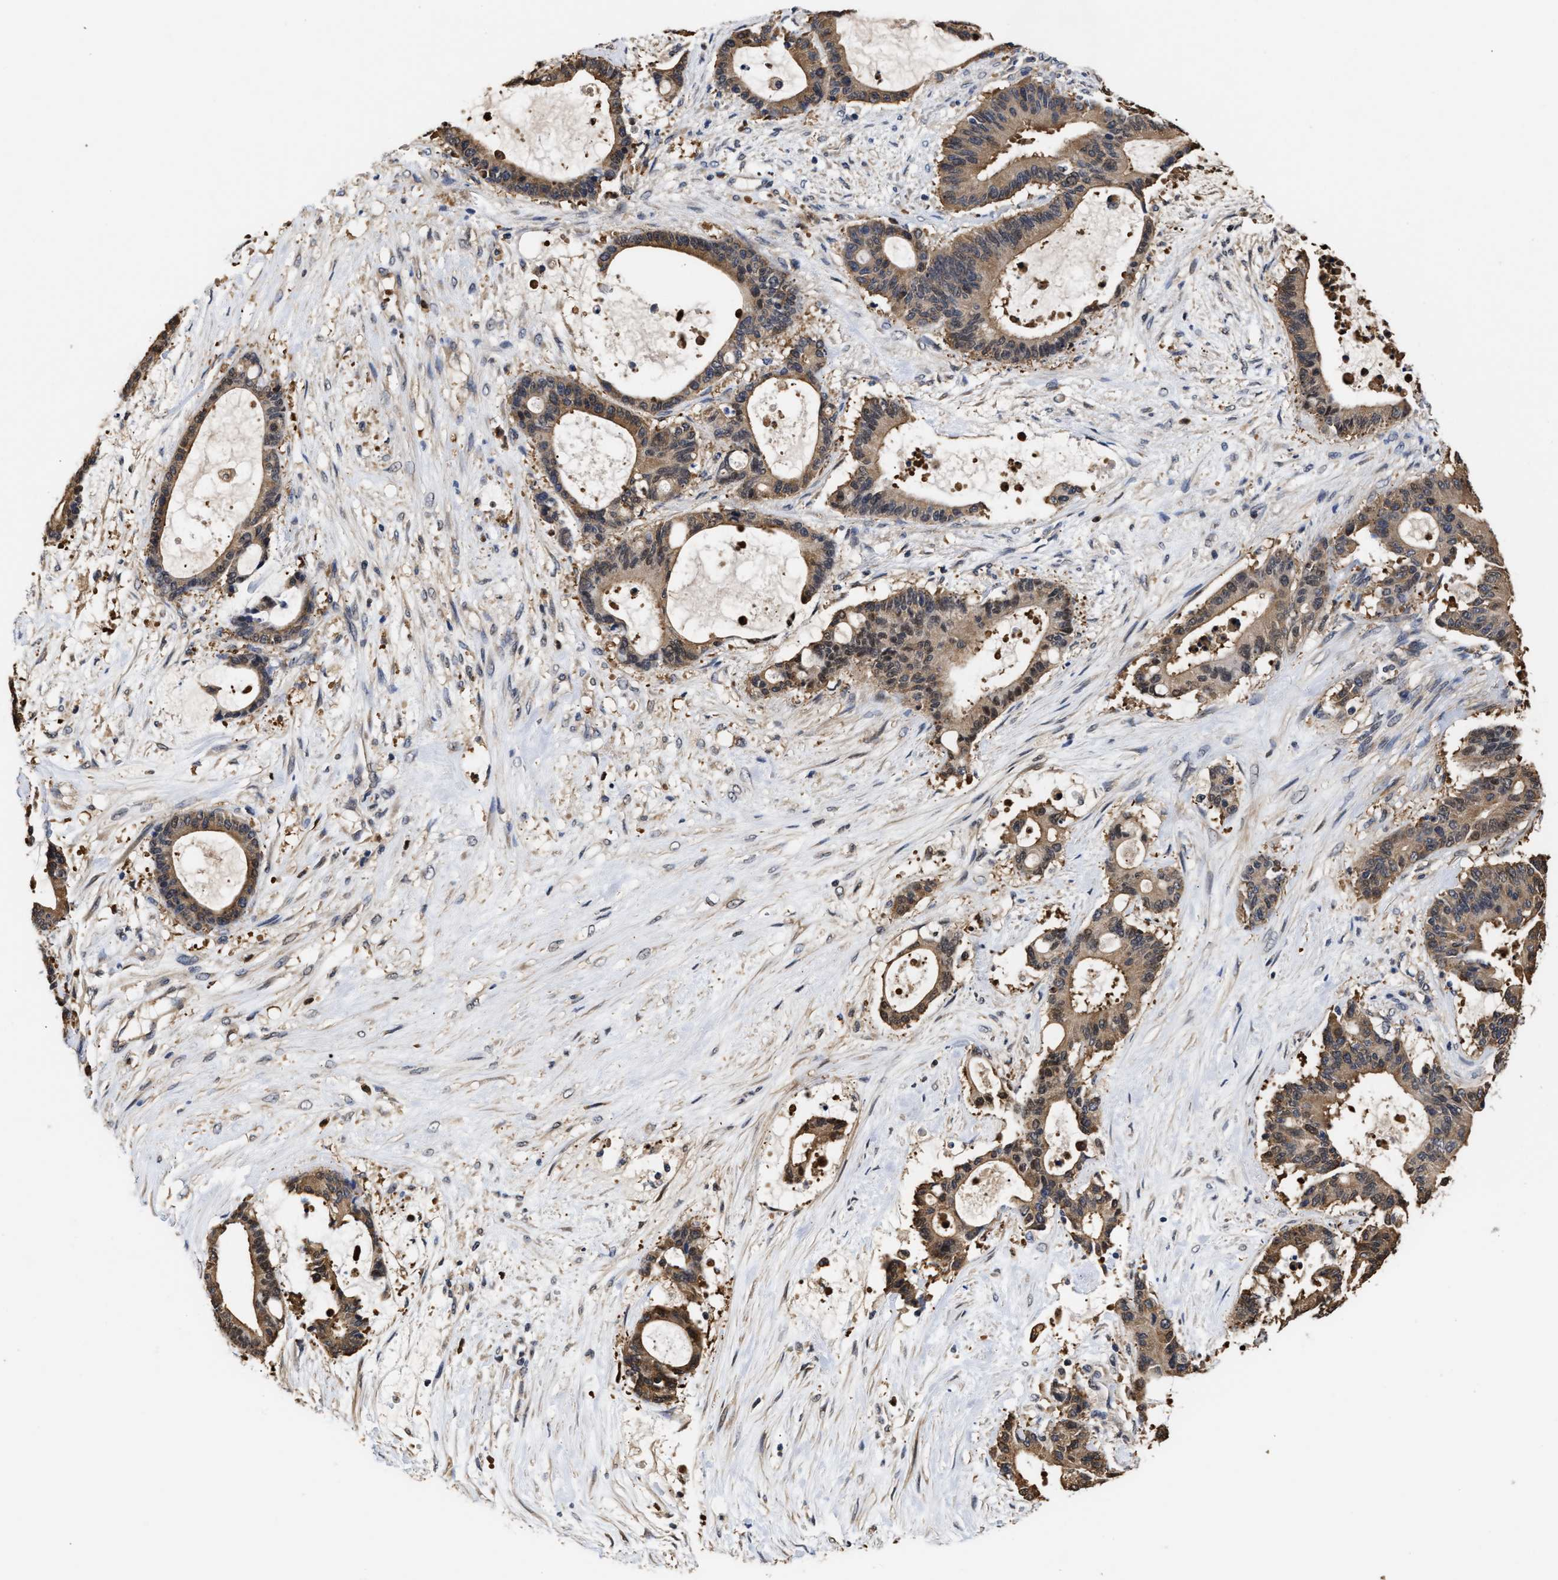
{"staining": {"intensity": "moderate", "quantity": ">75%", "location": "cytoplasmic/membranous"}, "tissue": "liver cancer", "cell_type": "Tumor cells", "image_type": "cancer", "snomed": [{"axis": "morphology", "description": "Cholangiocarcinoma"}, {"axis": "topography", "description": "Liver"}], "caption": "Protein staining of liver cholangiocarcinoma tissue reveals moderate cytoplasmic/membranous positivity in approximately >75% of tumor cells.", "gene": "KLHDC1", "patient": {"sex": "female", "age": 73}}